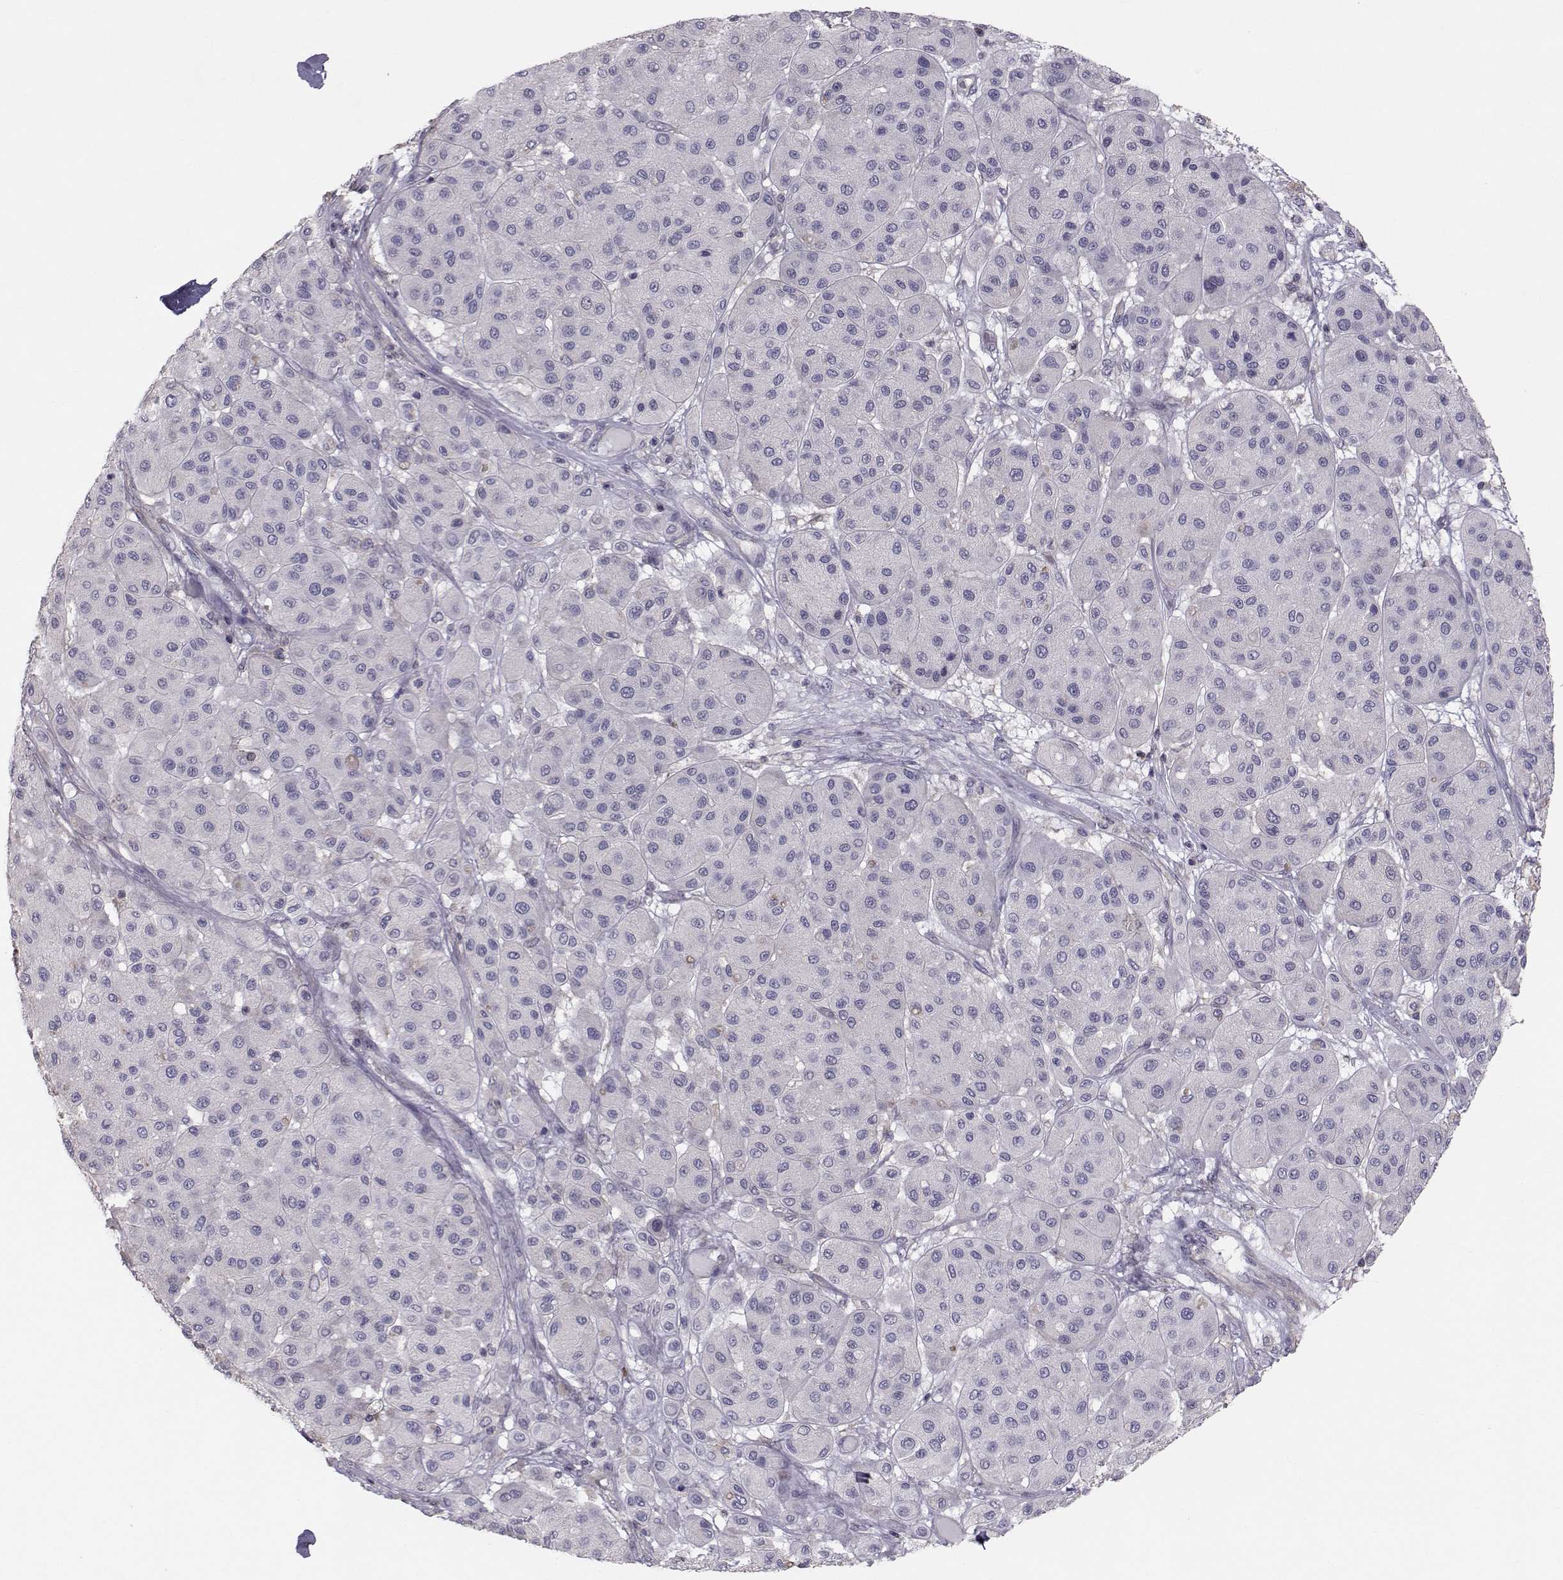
{"staining": {"intensity": "negative", "quantity": "none", "location": "none"}, "tissue": "melanoma", "cell_type": "Tumor cells", "image_type": "cancer", "snomed": [{"axis": "morphology", "description": "Malignant melanoma, Metastatic site"}, {"axis": "topography", "description": "Smooth muscle"}], "caption": "A histopathology image of human melanoma is negative for staining in tumor cells.", "gene": "GARIN3", "patient": {"sex": "male", "age": 41}}